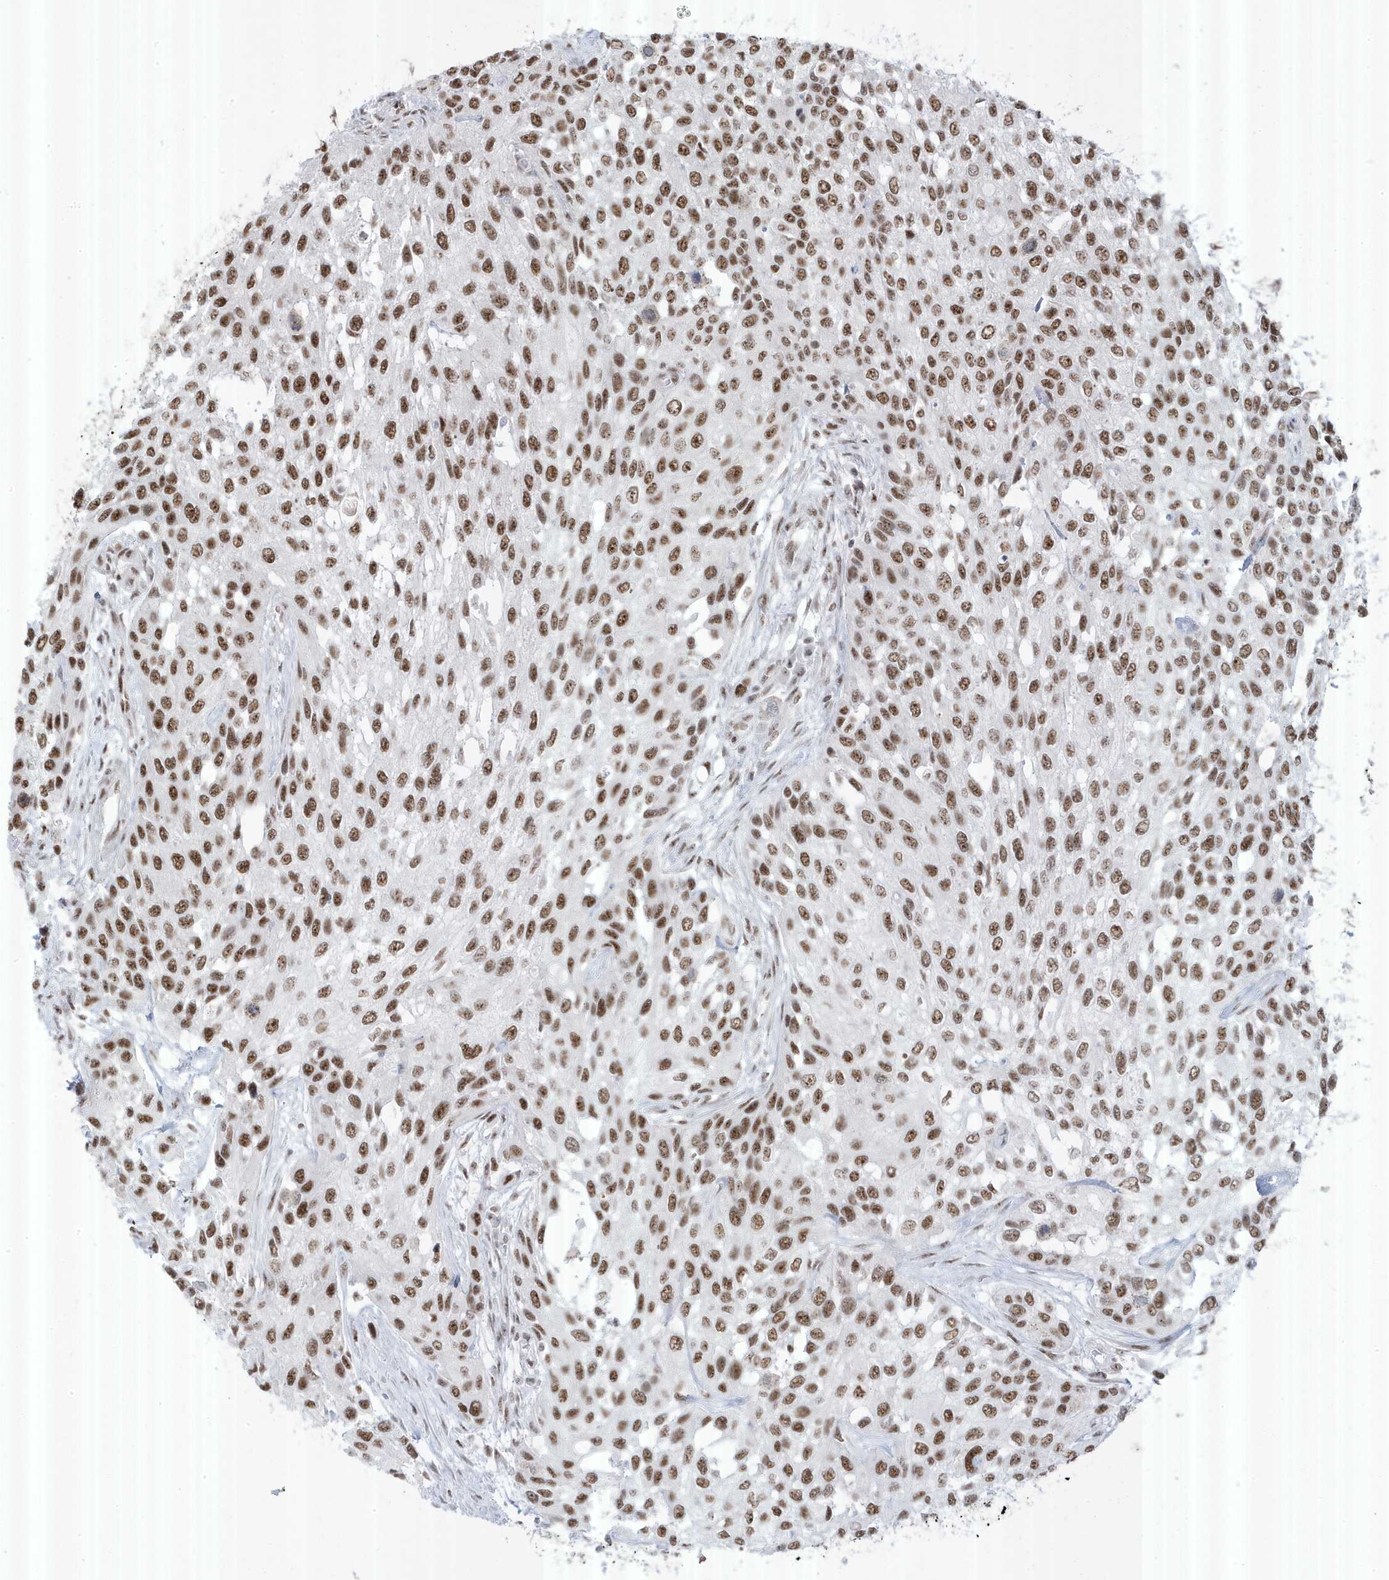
{"staining": {"intensity": "strong", "quantity": ">75%", "location": "nuclear"}, "tissue": "urothelial cancer", "cell_type": "Tumor cells", "image_type": "cancer", "snomed": [{"axis": "morphology", "description": "Normal tissue, NOS"}, {"axis": "morphology", "description": "Urothelial carcinoma, High grade"}, {"axis": "topography", "description": "Vascular tissue"}, {"axis": "topography", "description": "Urinary bladder"}], "caption": "Tumor cells display strong nuclear expression in about >75% of cells in urothelial cancer.", "gene": "MTREX", "patient": {"sex": "female", "age": 56}}